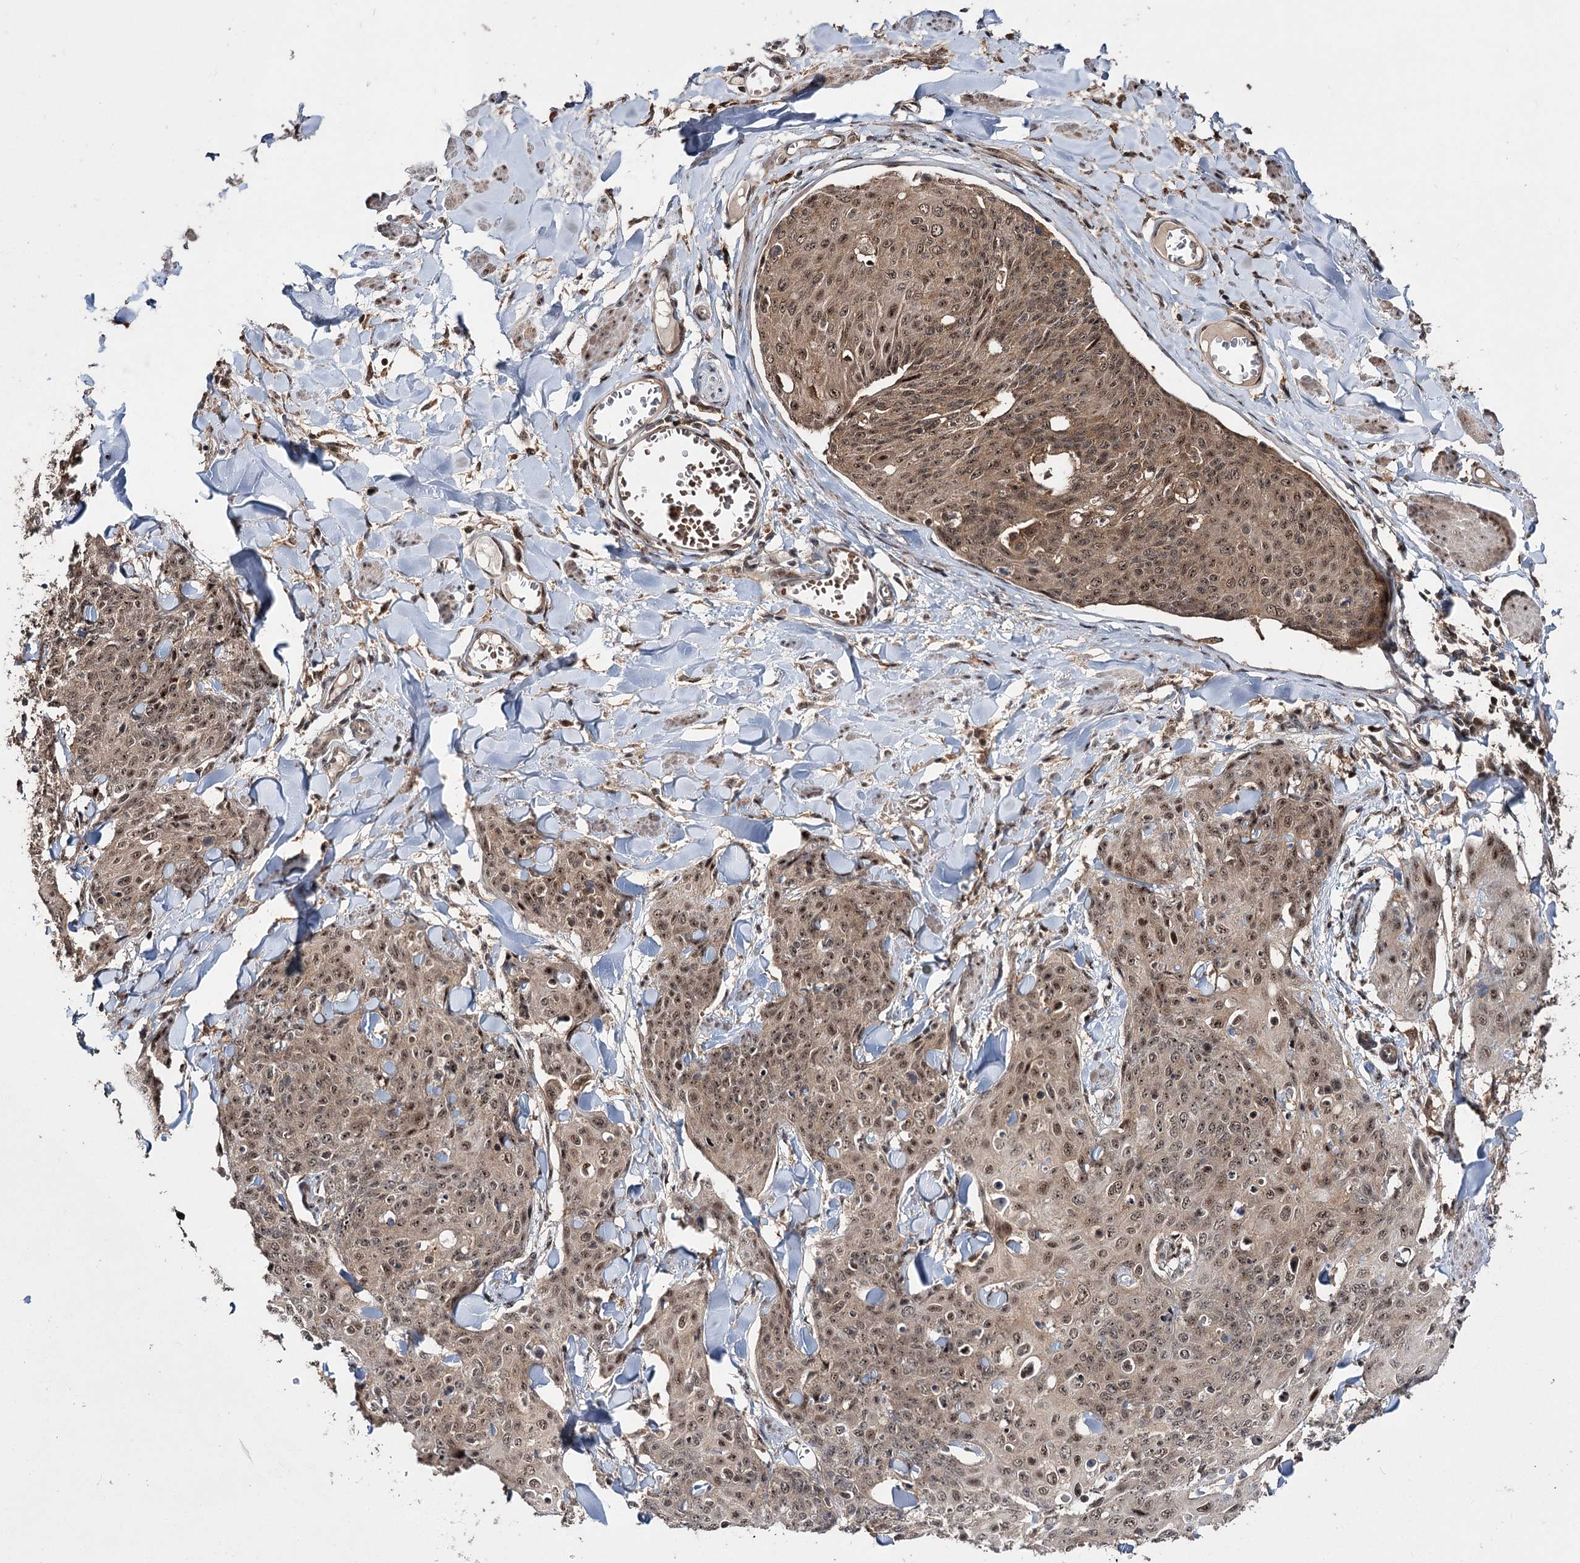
{"staining": {"intensity": "moderate", "quantity": ">75%", "location": "cytoplasmic/membranous,nuclear"}, "tissue": "skin cancer", "cell_type": "Tumor cells", "image_type": "cancer", "snomed": [{"axis": "morphology", "description": "Squamous cell carcinoma, NOS"}, {"axis": "topography", "description": "Skin"}, {"axis": "topography", "description": "Vulva"}], "caption": "Immunohistochemical staining of human skin cancer displays medium levels of moderate cytoplasmic/membranous and nuclear protein positivity in approximately >75% of tumor cells. (Brightfield microscopy of DAB IHC at high magnification).", "gene": "MKNK2", "patient": {"sex": "female", "age": 85}}